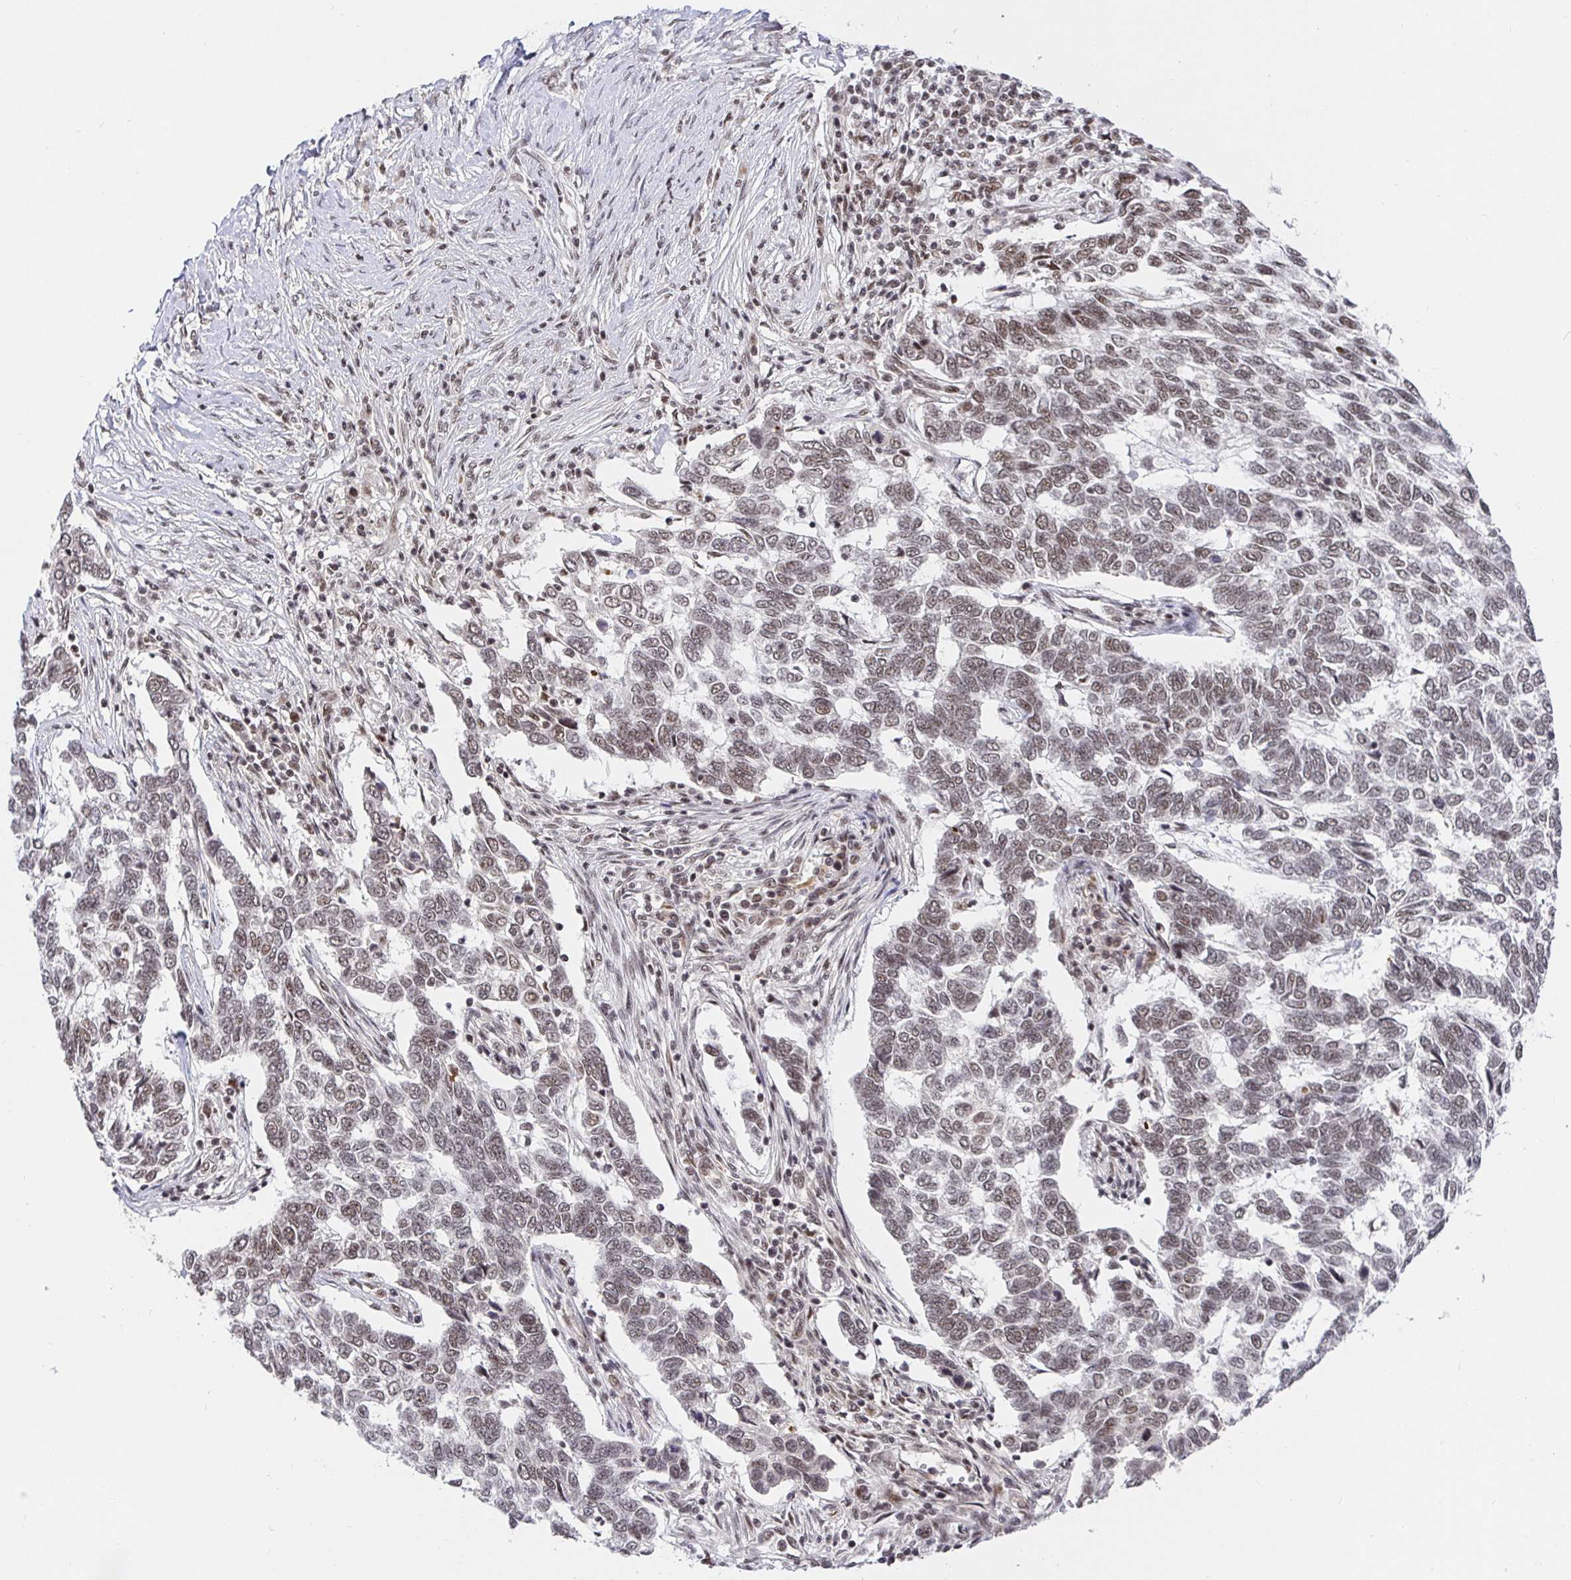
{"staining": {"intensity": "weak", "quantity": "25%-75%", "location": "nuclear"}, "tissue": "skin cancer", "cell_type": "Tumor cells", "image_type": "cancer", "snomed": [{"axis": "morphology", "description": "Basal cell carcinoma"}, {"axis": "topography", "description": "Skin"}], "caption": "Protein staining of skin cancer tissue demonstrates weak nuclear positivity in approximately 25%-75% of tumor cells. The staining was performed using DAB to visualize the protein expression in brown, while the nuclei were stained in blue with hematoxylin (Magnification: 20x).", "gene": "USF1", "patient": {"sex": "female", "age": 65}}